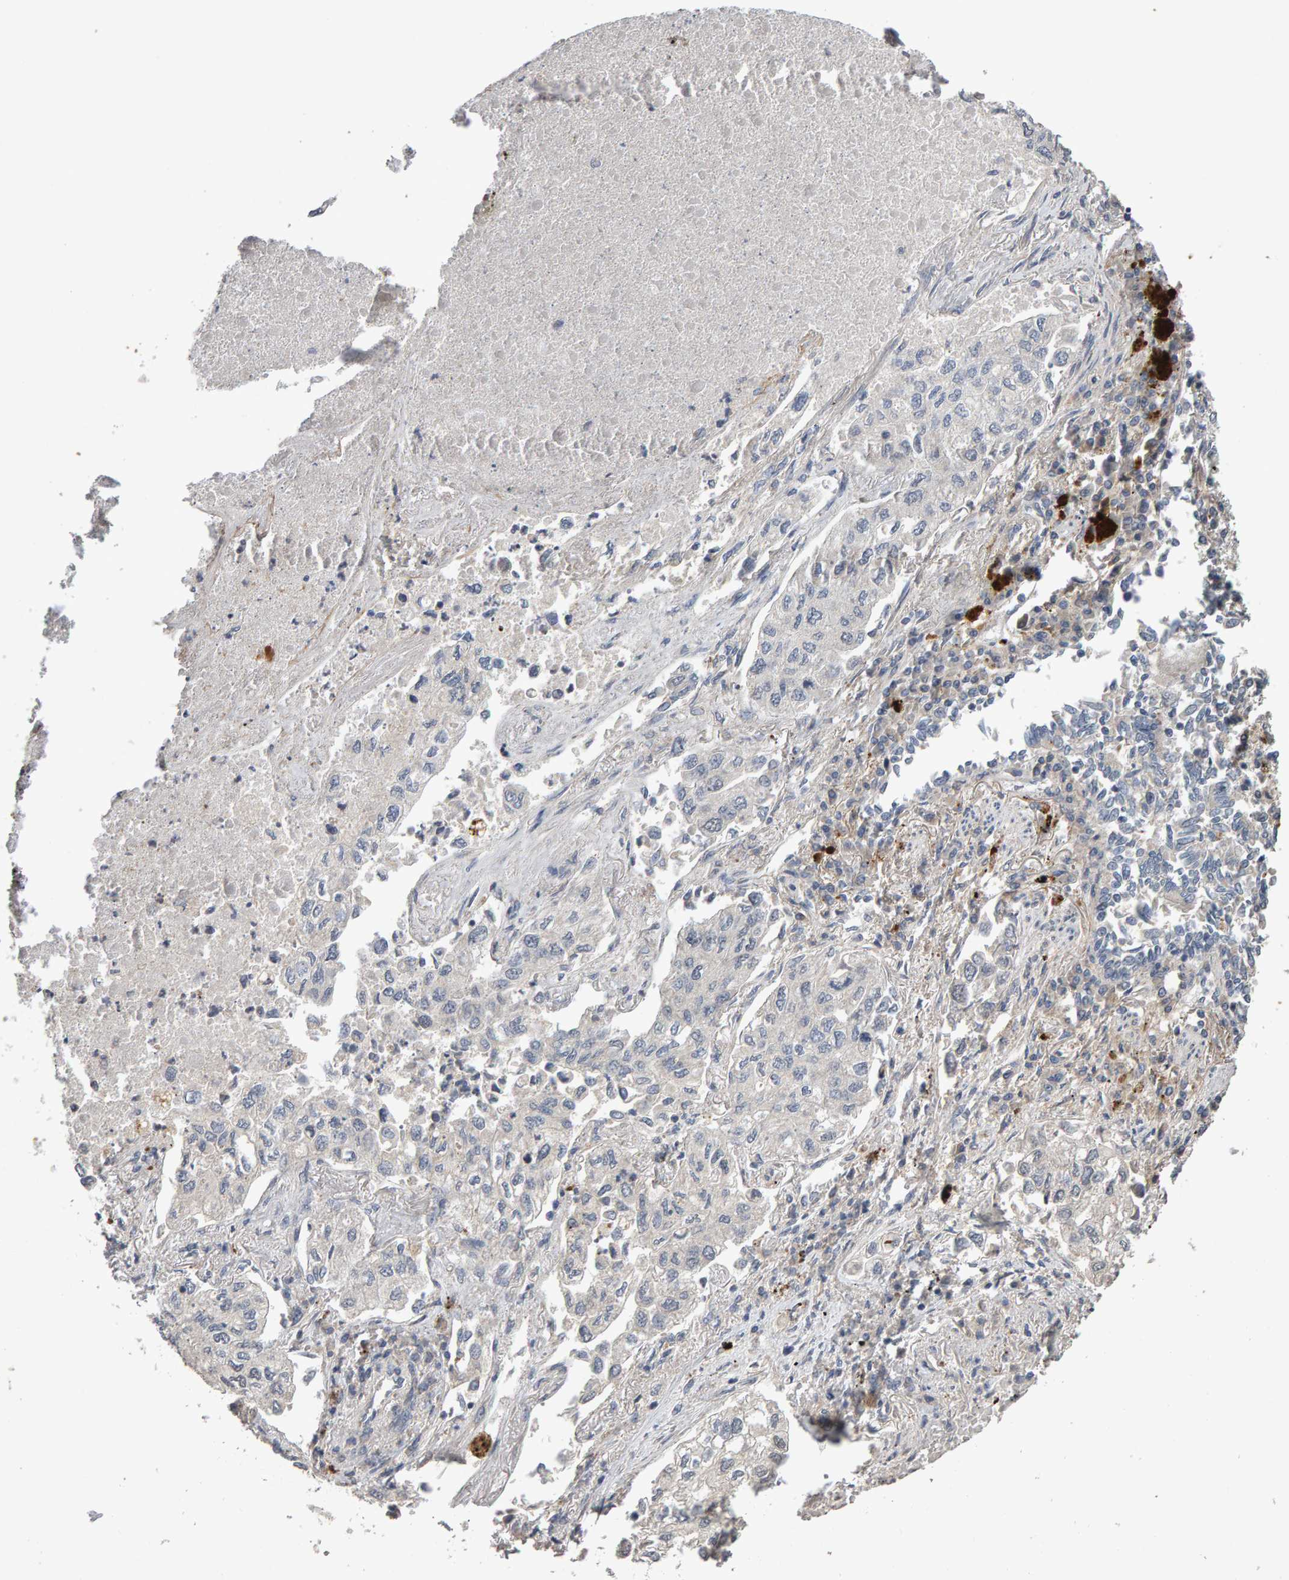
{"staining": {"intensity": "negative", "quantity": "none", "location": "none"}, "tissue": "lung cancer", "cell_type": "Tumor cells", "image_type": "cancer", "snomed": [{"axis": "morphology", "description": "Inflammation, NOS"}, {"axis": "morphology", "description": "Adenocarcinoma, NOS"}, {"axis": "topography", "description": "Lung"}], "caption": "Human adenocarcinoma (lung) stained for a protein using IHC displays no positivity in tumor cells.", "gene": "COASY", "patient": {"sex": "male", "age": 63}}